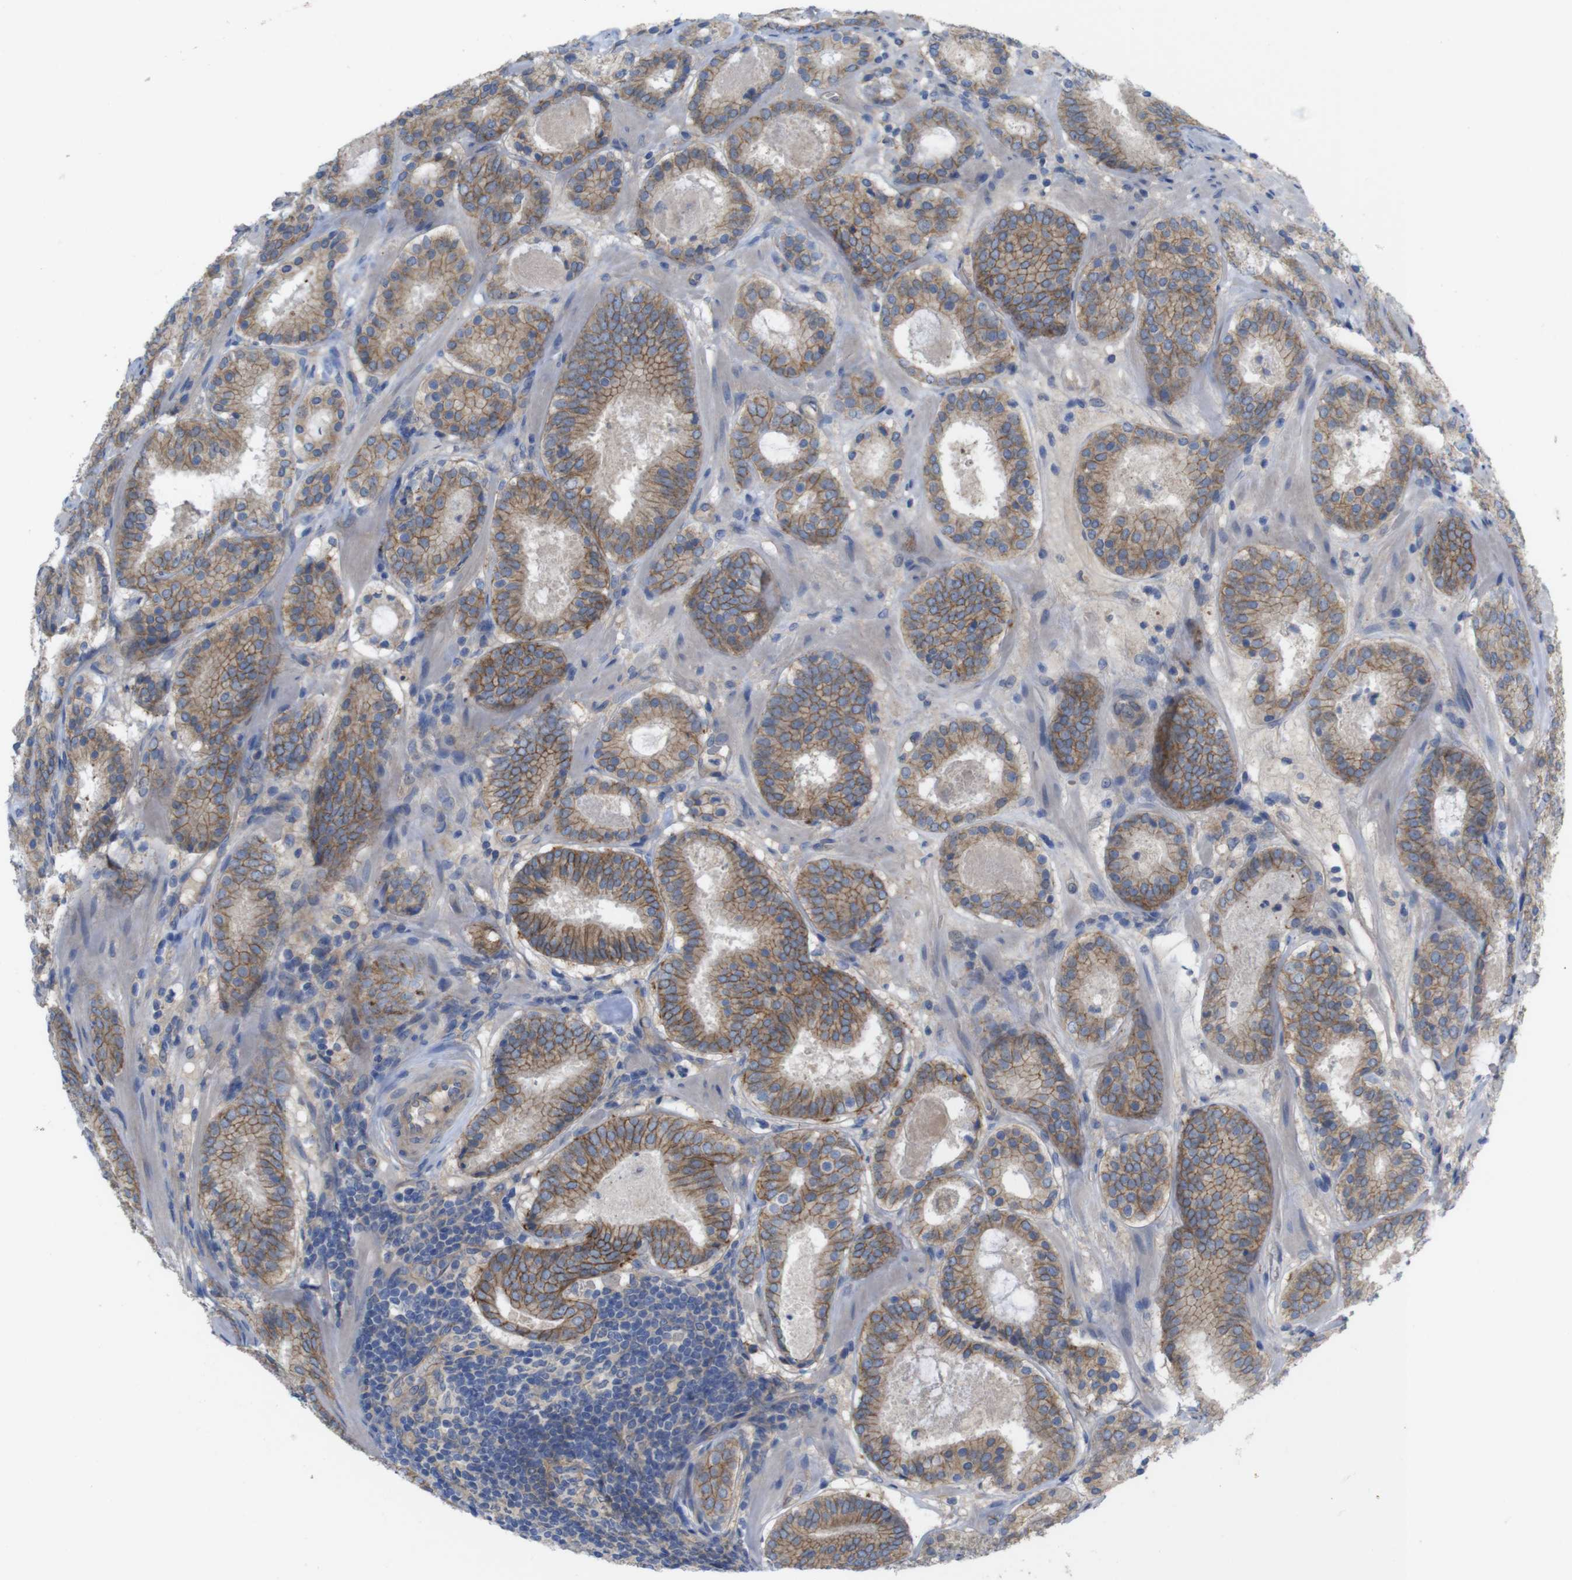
{"staining": {"intensity": "moderate", "quantity": ">75%", "location": "cytoplasmic/membranous"}, "tissue": "prostate cancer", "cell_type": "Tumor cells", "image_type": "cancer", "snomed": [{"axis": "morphology", "description": "Adenocarcinoma, Low grade"}, {"axis": "topography", "description": "Prostate"}], "caption": "The immunohistochemical stain labels moderate cytoplasmic/membranous expression in tumor cells of prostate low-grade adenocarcinoma tissue. (DAB (3,3'-diaminobenzidine) IHC, brown staining for protein, blue staining for nuclei).", "gene": "KIDINS220", "patient": {"sex": "male", "age": 69}}